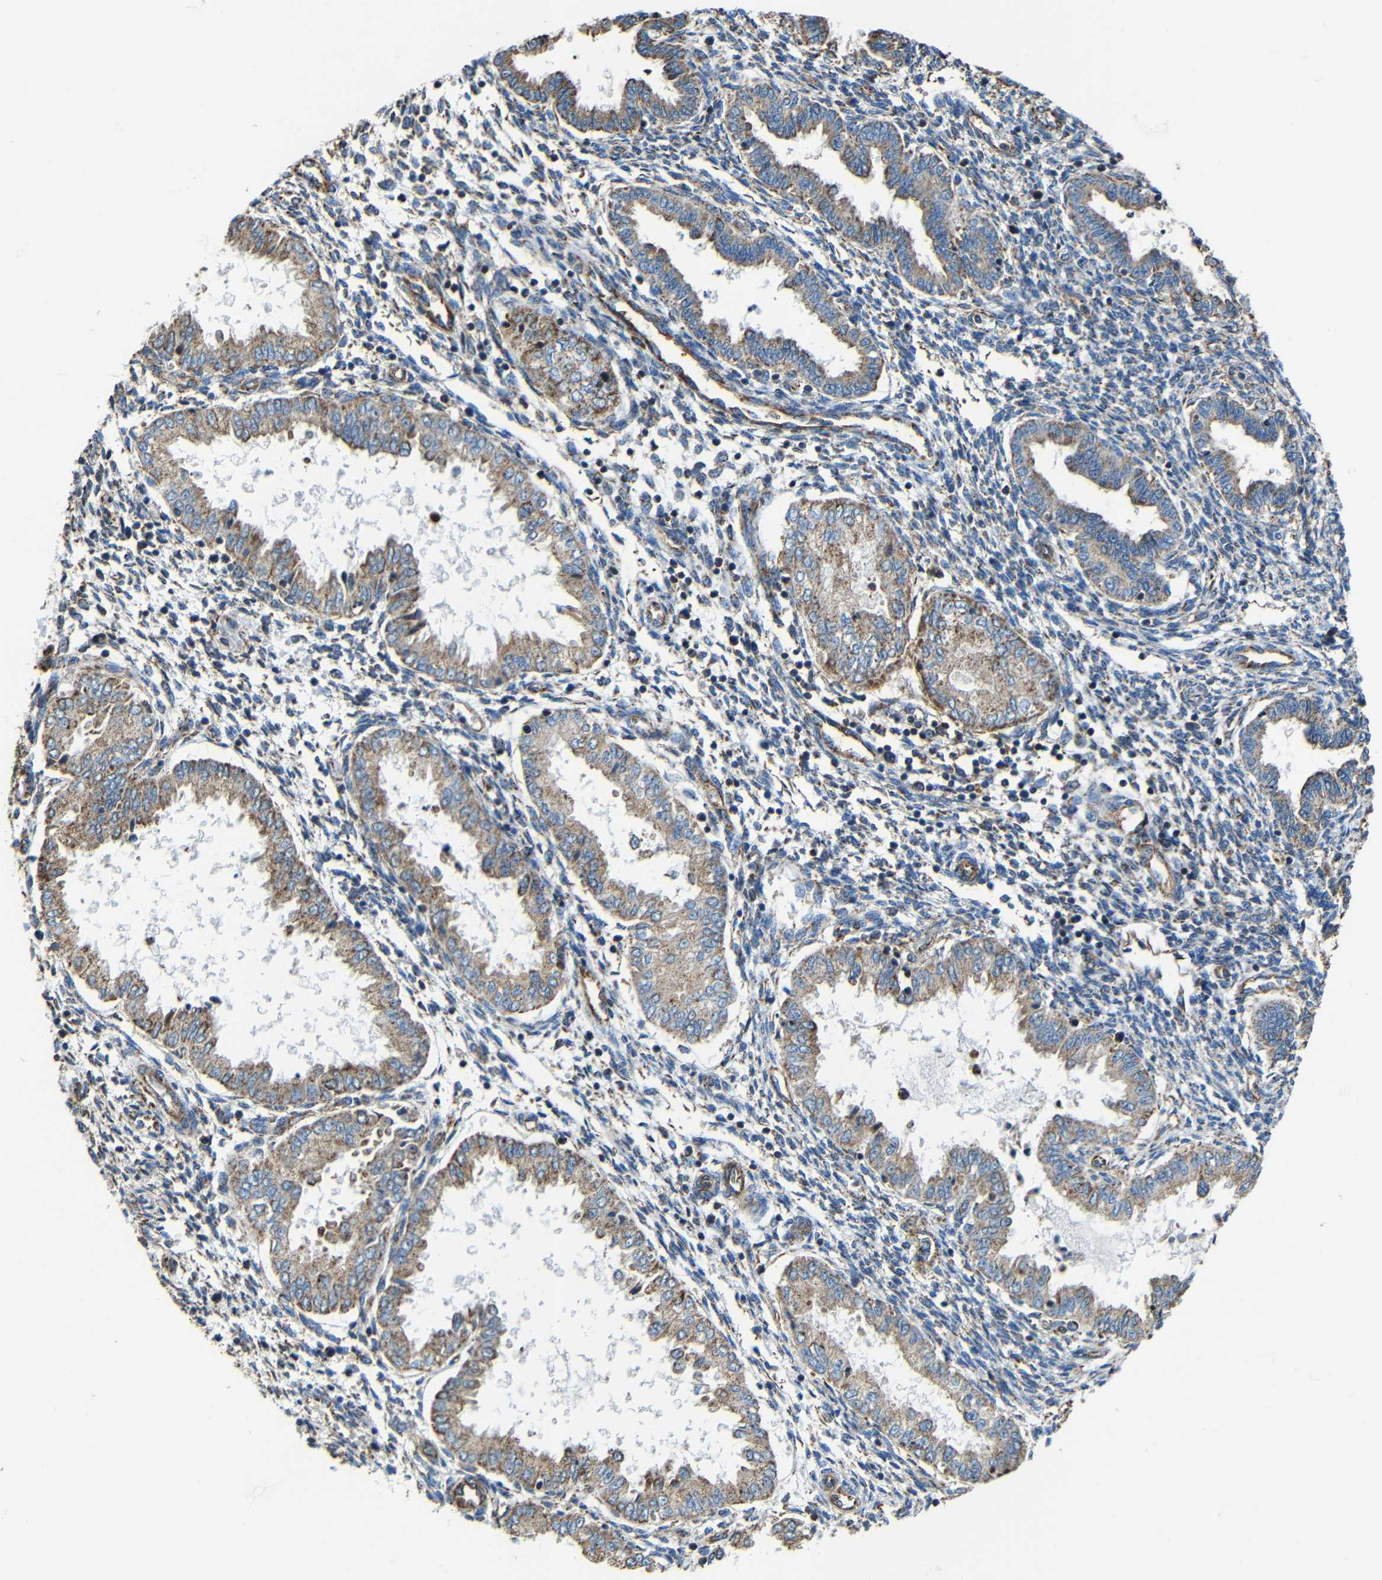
{"staining": {"intensity": "weak", "quantity": ">75%", "location": "cytoplasmic/membranous"}, "tissue": "endometrium", "cell_type": "Cells in endometrial stroma", "image_type": "normal", "snomed": [{"axis": "morphology", "description": "Normal tissue, NOS"}, {"axis": "topography", "description": "Endometrium"}], "caption": "Weak cytoplasmic/membranous protein positivity is appreciated in about >75% of cells in endometrial stroma in endometrium. The staining was performed using DAB, with brown indicating positive protein expression. Nuclei are stained blue with hematoxylin.", "gene": "INTS6L", "patient": {"sex": "female", "age": 33}}